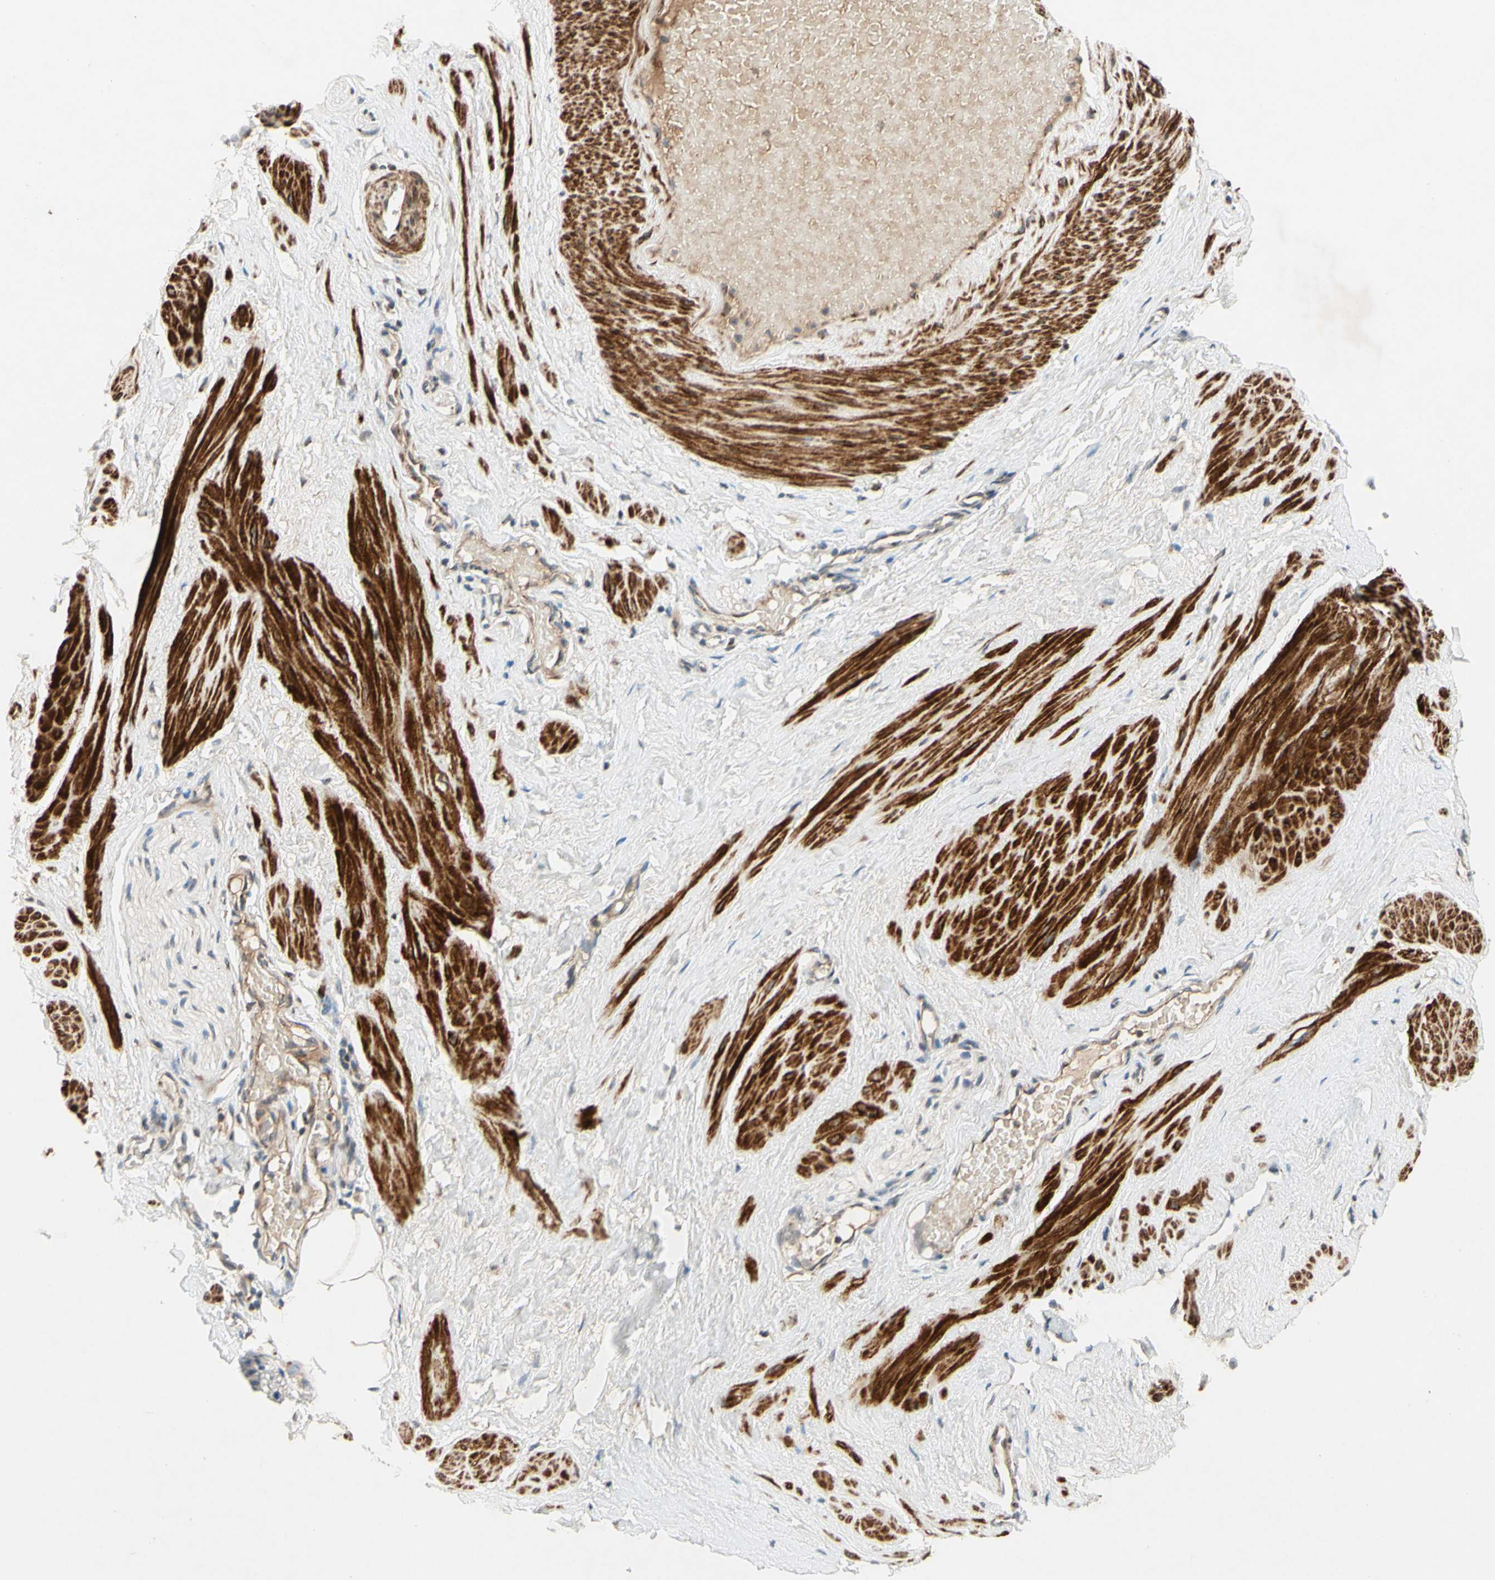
{"staining": {"intensity": "weak", "quantity": ">75%", "location": "cytoplasmic/membranous"}, "tissue": "adipose tissue", "cell_type": "Adipocytes", "image_type": "normal", "snomed": [{"axis": "morphology", "description": "Normal tissue, NOS"}, {"axis": "topography", "description": "Soft tissue"}, {"axis": "topography", "description": "Vascular tissue"}], "caption": "Protein expression analysis of unremarkable human adipose tissue reveals weak cytoplasmic/membranous positivity in about >75% of adipocytes. (DAB (3,3'-diaminobenzidine) = brown stain, brightfield microscopy at high magnification).", "gene": "PTPRU", "patient": {"sex": "female", "age": 35}}